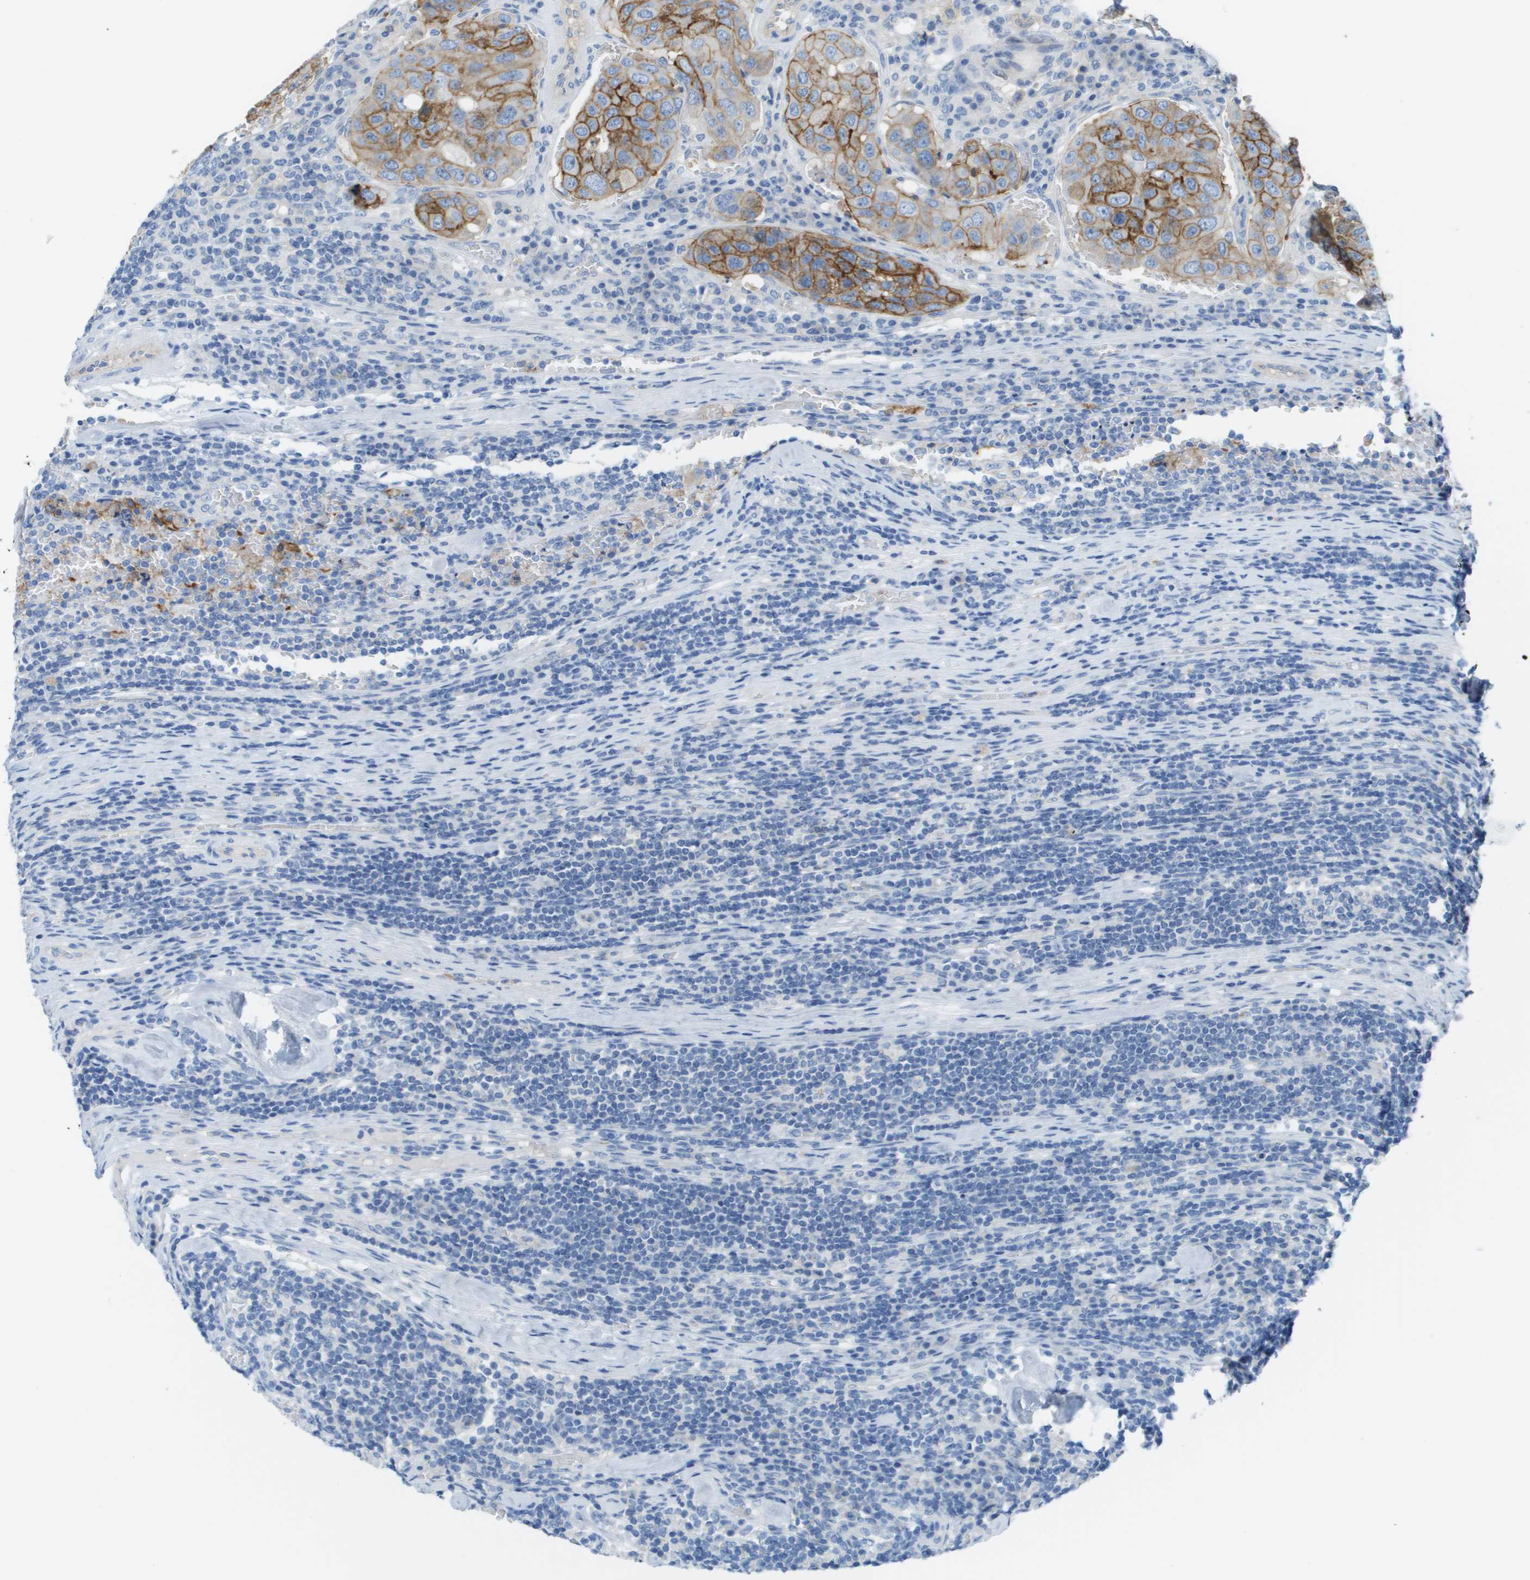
{"staining": {"intensity": "moderate", "quantity": "25%-75%", "location": "cytoplasmic/membranous"}, "tissue": "urothelial cancer", "cell_type": "Tumor cells", "image_type": "cancer", "snomed": [{"axis": "morphology", "description": "Urothelial carcinoma, High grade"}, {"axis": "topography", "description": "Lymph node"}, {"axis": "topography", "description": "Urinary bladder"}], "caption": "Approximately 25%-75% of tumor cells in human urothelial carcinoma (high-grade) reveal moderate cytoplasmic/membranous protein expression as visualized by brown immunohistochemical staining.", "gene": "CD46", "patient": {"sex": "male", "age": 51}}